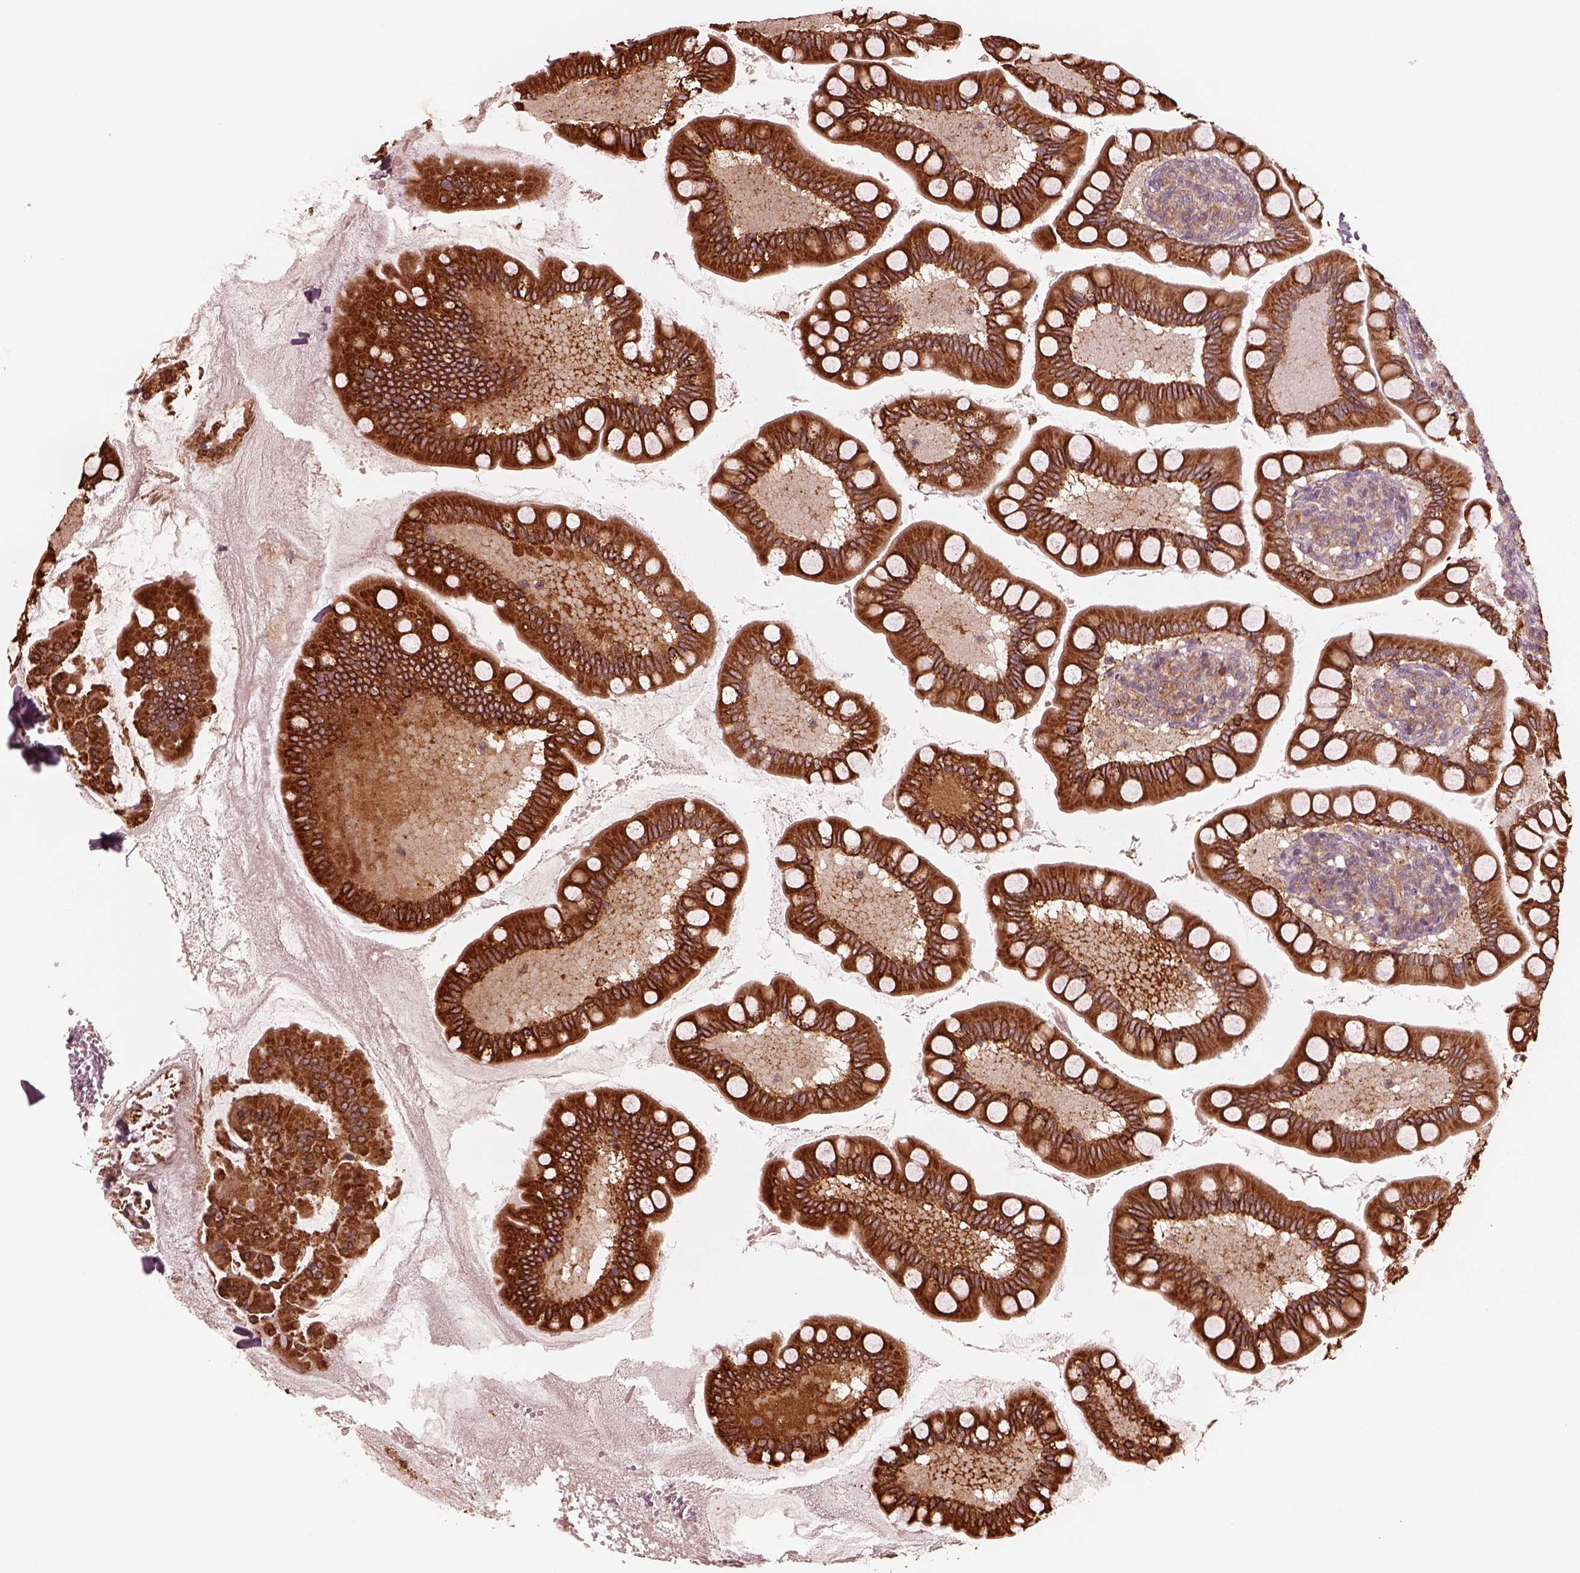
{"staining": {"intensity": "strong", "quantity": "25%-75%", "location": "nuclear"}, "tissue": "small intestine", "cell_type": "Glandular cells", "image_type": "normal", "snomed": [{"axis": "morphology", "description": "Normal tissue, NOS"}, {"axis": "topography", "description": "Small intestine"}], "caption": "Immunohistochemistry (DAB (3,3'-diaminobenzidine)) staining of benign human small intestine reveals strong nuclear protein expression in about 25%-75% of glandular cells. (Brightfield microscopy of DAB IHC at high magnification).", "gene": "ASCC2", "patient": {"sex": "female", "age": 56}}